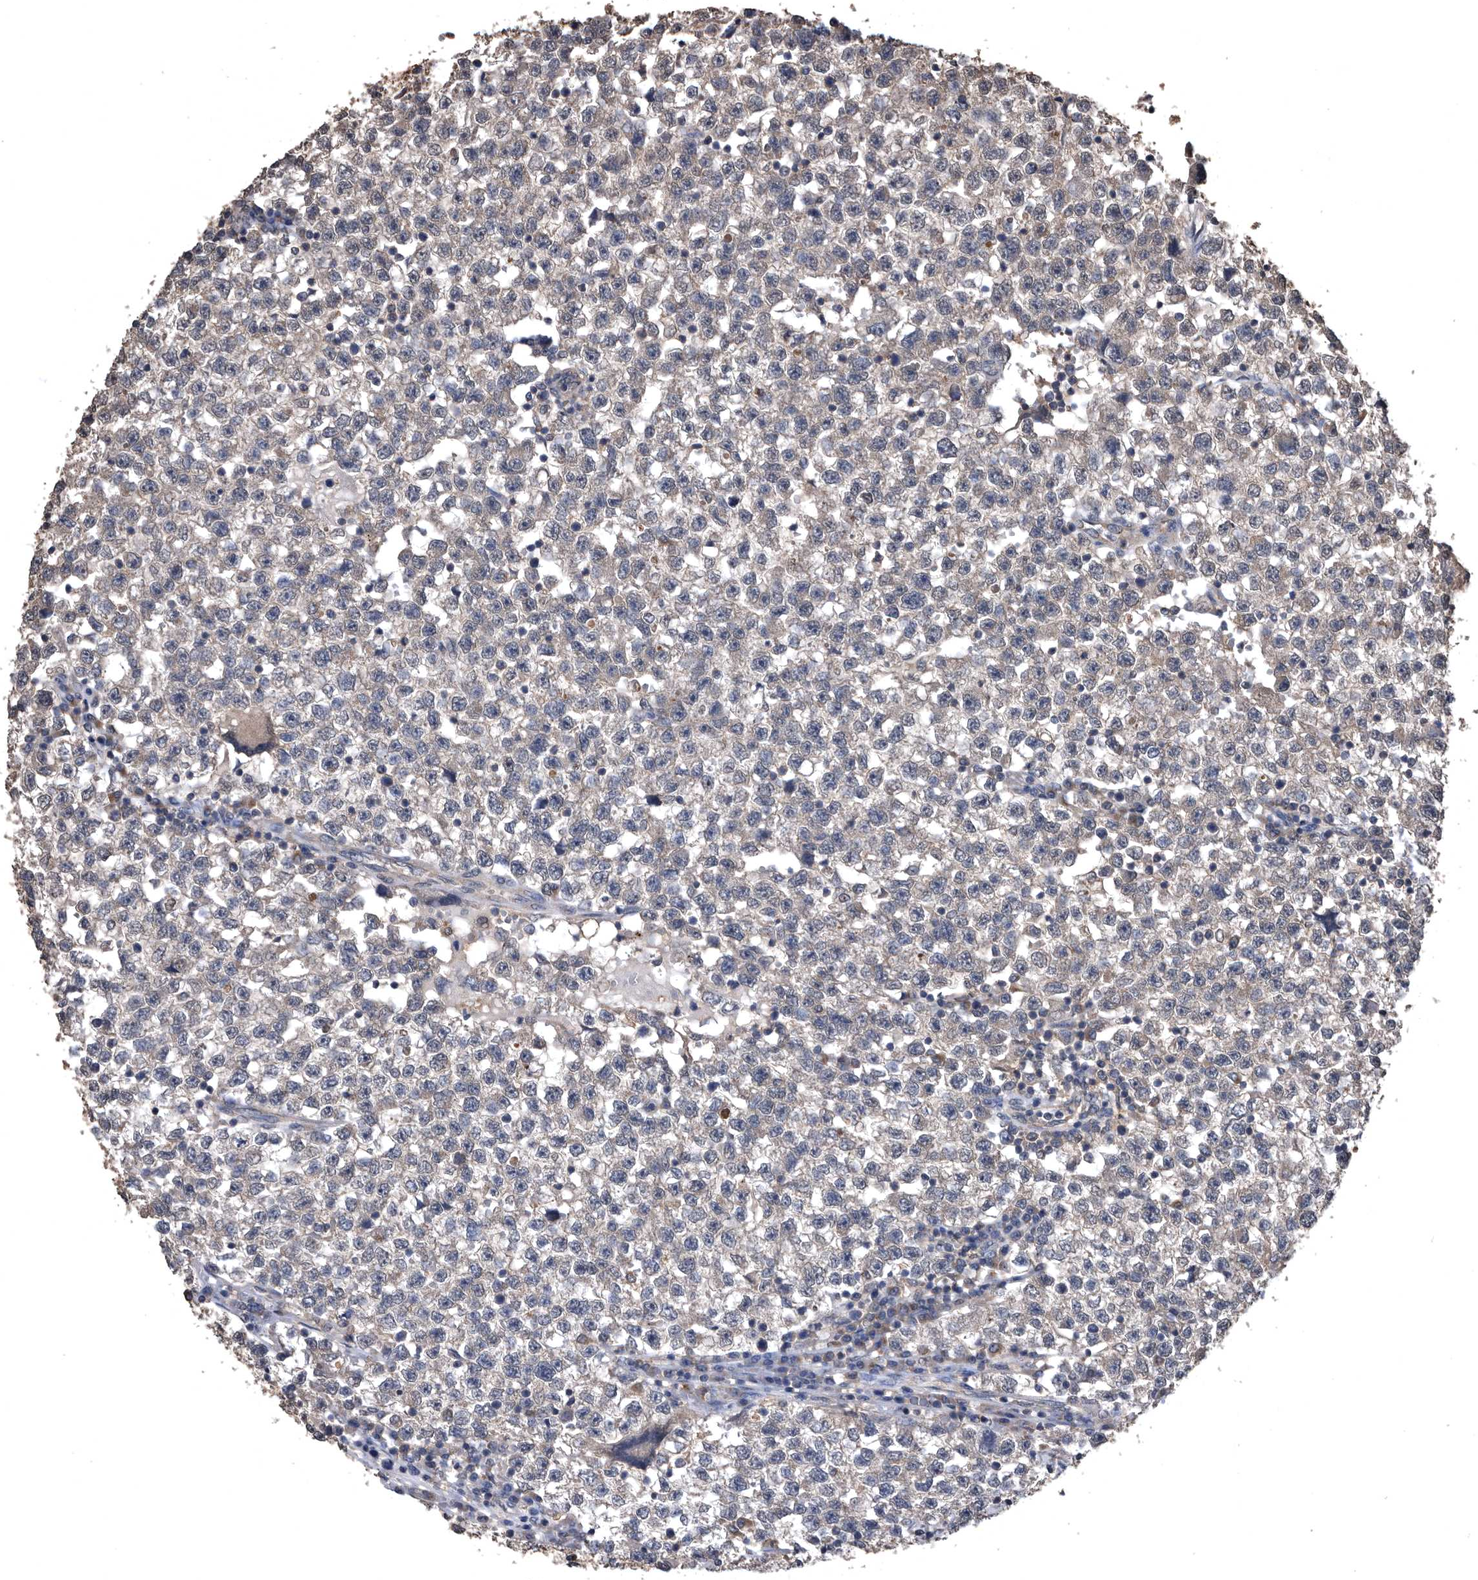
{"staining": {"intensity": "weak", "quantity": "<25%", "location": "cytoplasmic/membranous"}, "tissue": "testis cancer", "cell_type": "Tumor cells", "image_type": "cancer", "snomed": [{"axis": "morphology", "description": "Seminoma, NOS"}, {"axis": "topography", "description": "Testis"}], "caption": "Protein analysis of testis cancer (seminoma) shows no significant staining in tumor cells. (Stains: DAB (3,3'-diaminobenzidine) immunohistochemistry (IHC) with hematoxylin counter stain, Microscopy: brightfield microscopy at high magnification).", "gene": "NRBP1", "patient": {"sex": "male", "age": 22}}